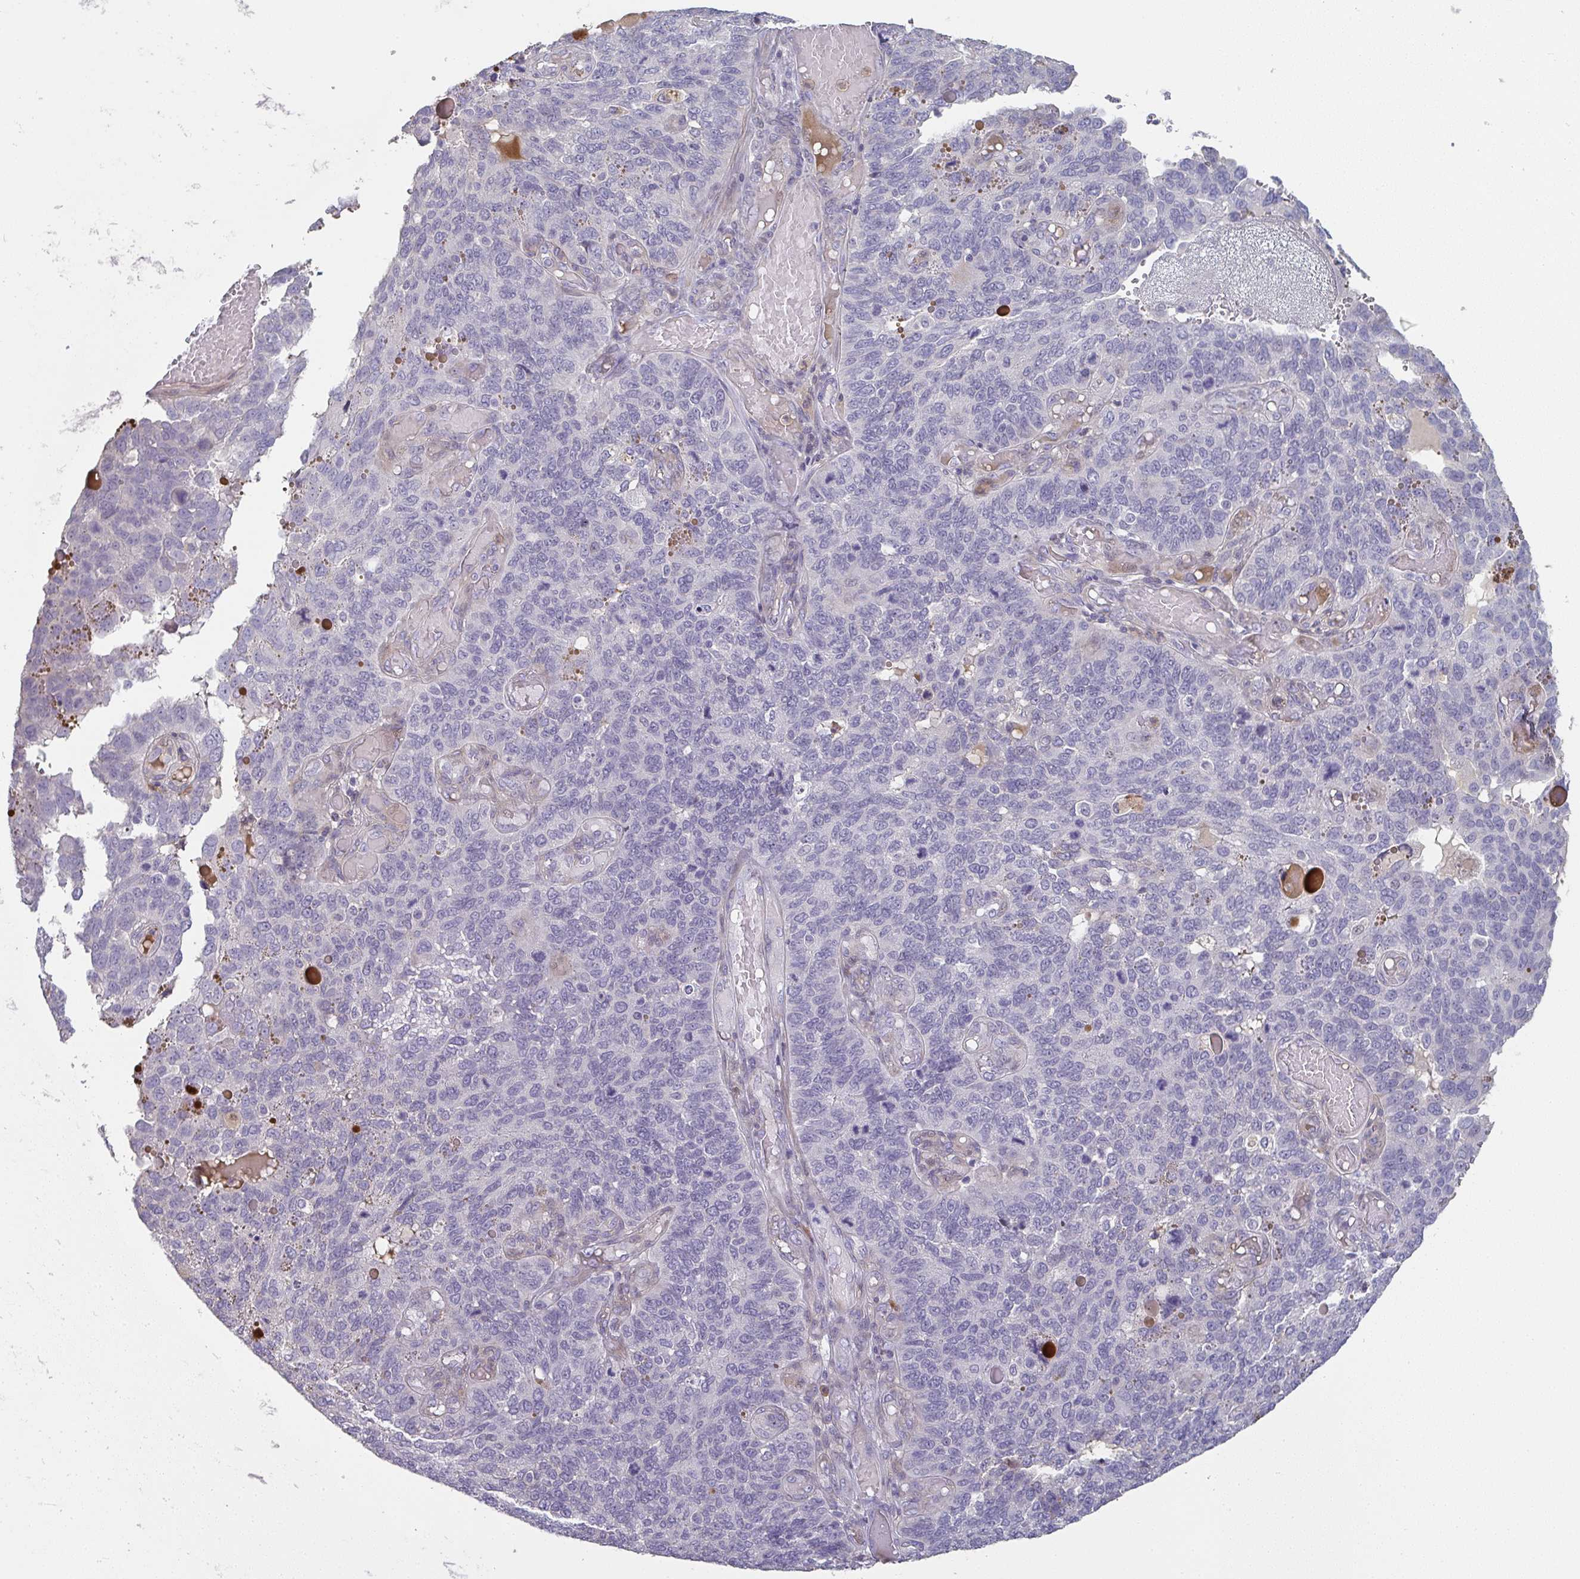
{"staining": {"intensity": "negative", "quantity": "none", "location": "none"}, "tissue": "endometrial cancer", "cell_type": "Tumor cells", "image_type": "cancer", "snomed": [{"axis": "morphology", "description": "Adenocarcinoma, NOS"}, {"axis": "topography", "description": "Endometrium"}], "caption": "The micrograph shows no staining of tumor cells in endometrial cancer (adenocarcinoma).", "gene": "A1CF", "patient": {"sex": "female", "age": 66}}